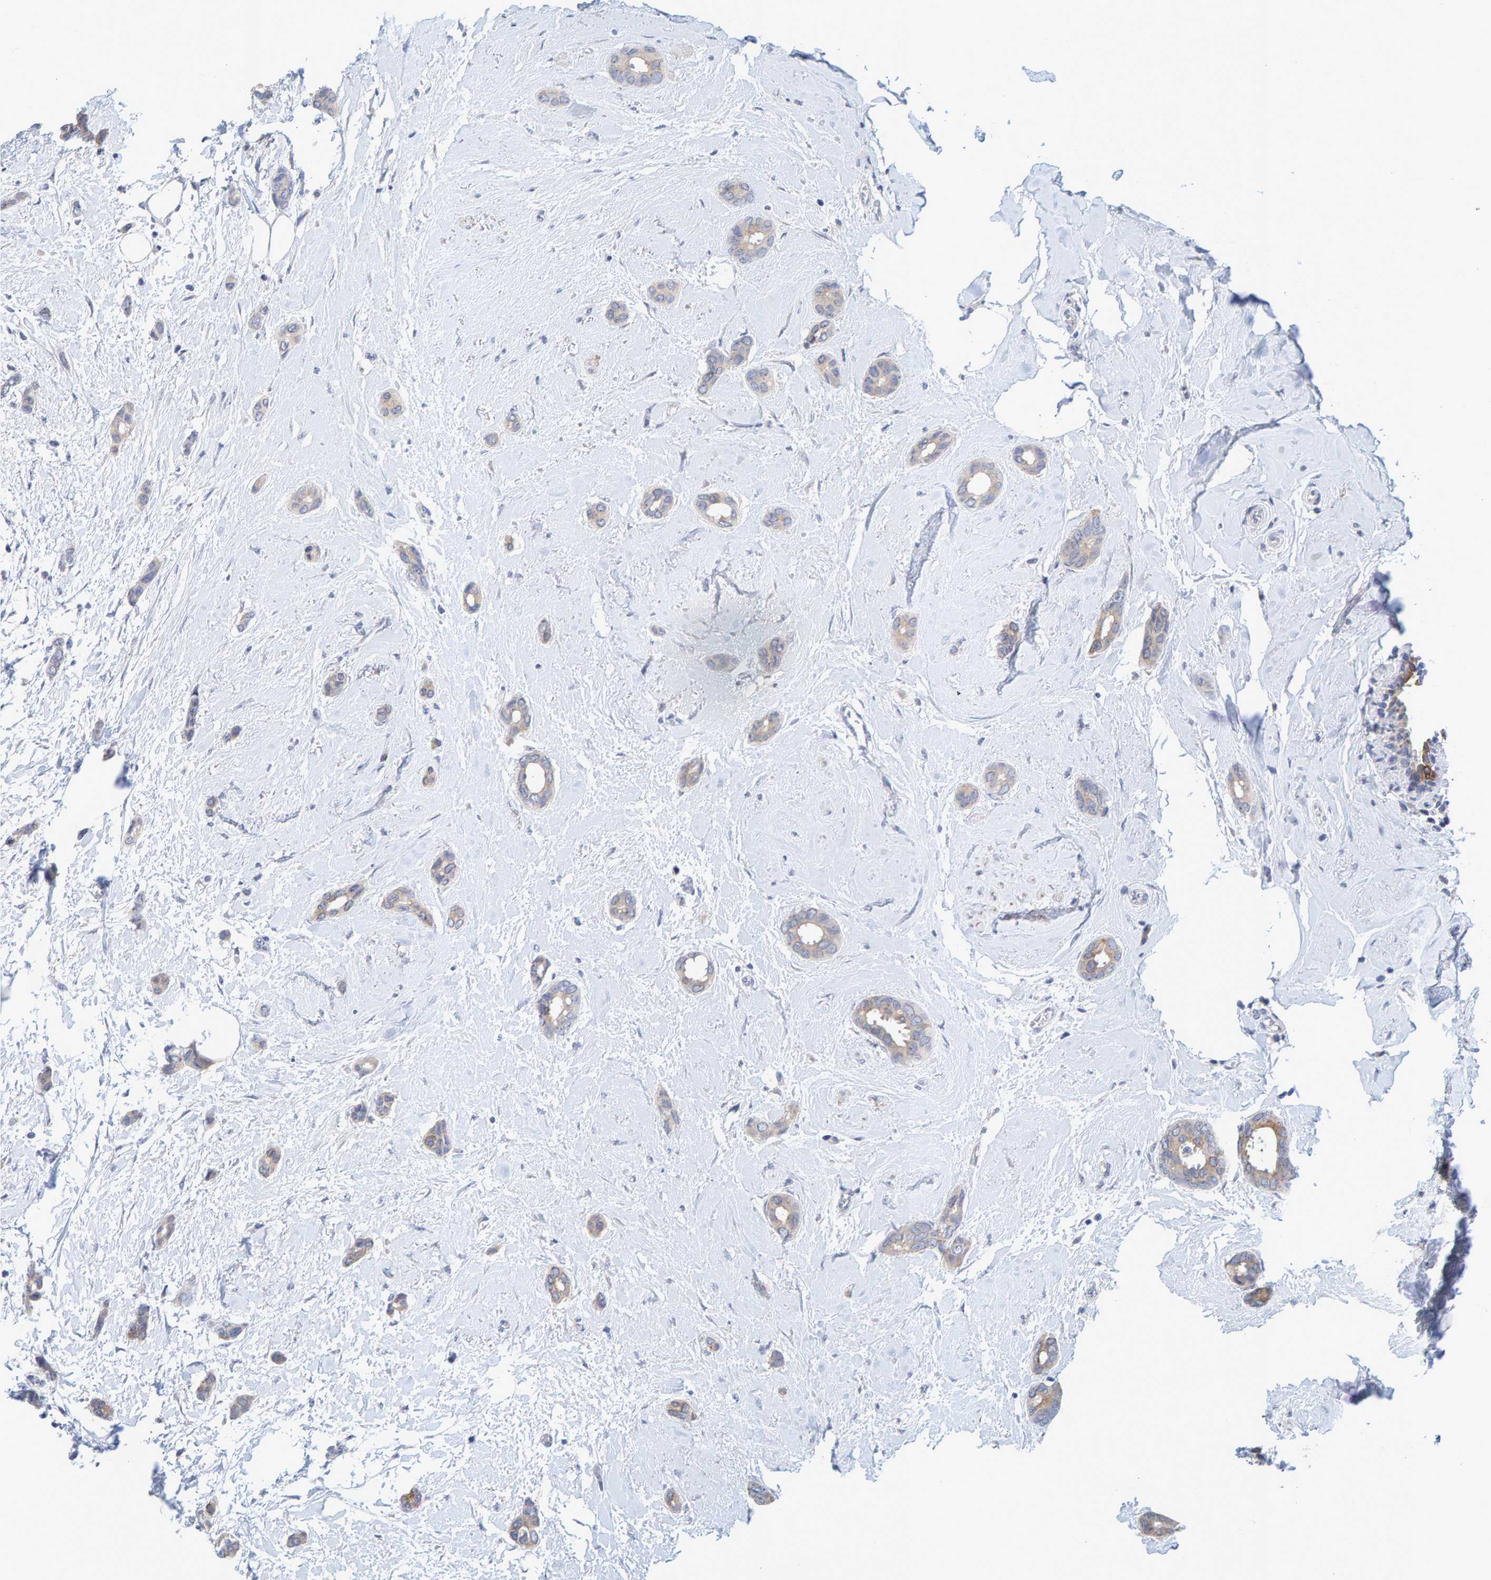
{"staining": {"intensity": "weak", "quantity": "<25%", "location": "cytoplasmic/membranous"}, "tissue": "breast cancer", "cell_type": "Tumor cells", "image_type": "cancer", "snomed": [{"axis": "morphology", "description": "Duct carcinoma"}, {"axis": "topography", "description": "Breast"}], "caption": "Photomicrograph shows no protein positivity in tumor cells of breast cancer (intraductal carcinoma) tissue.", "gene": "ZNF77", "patient": {"sex": "female", "age": 55}}